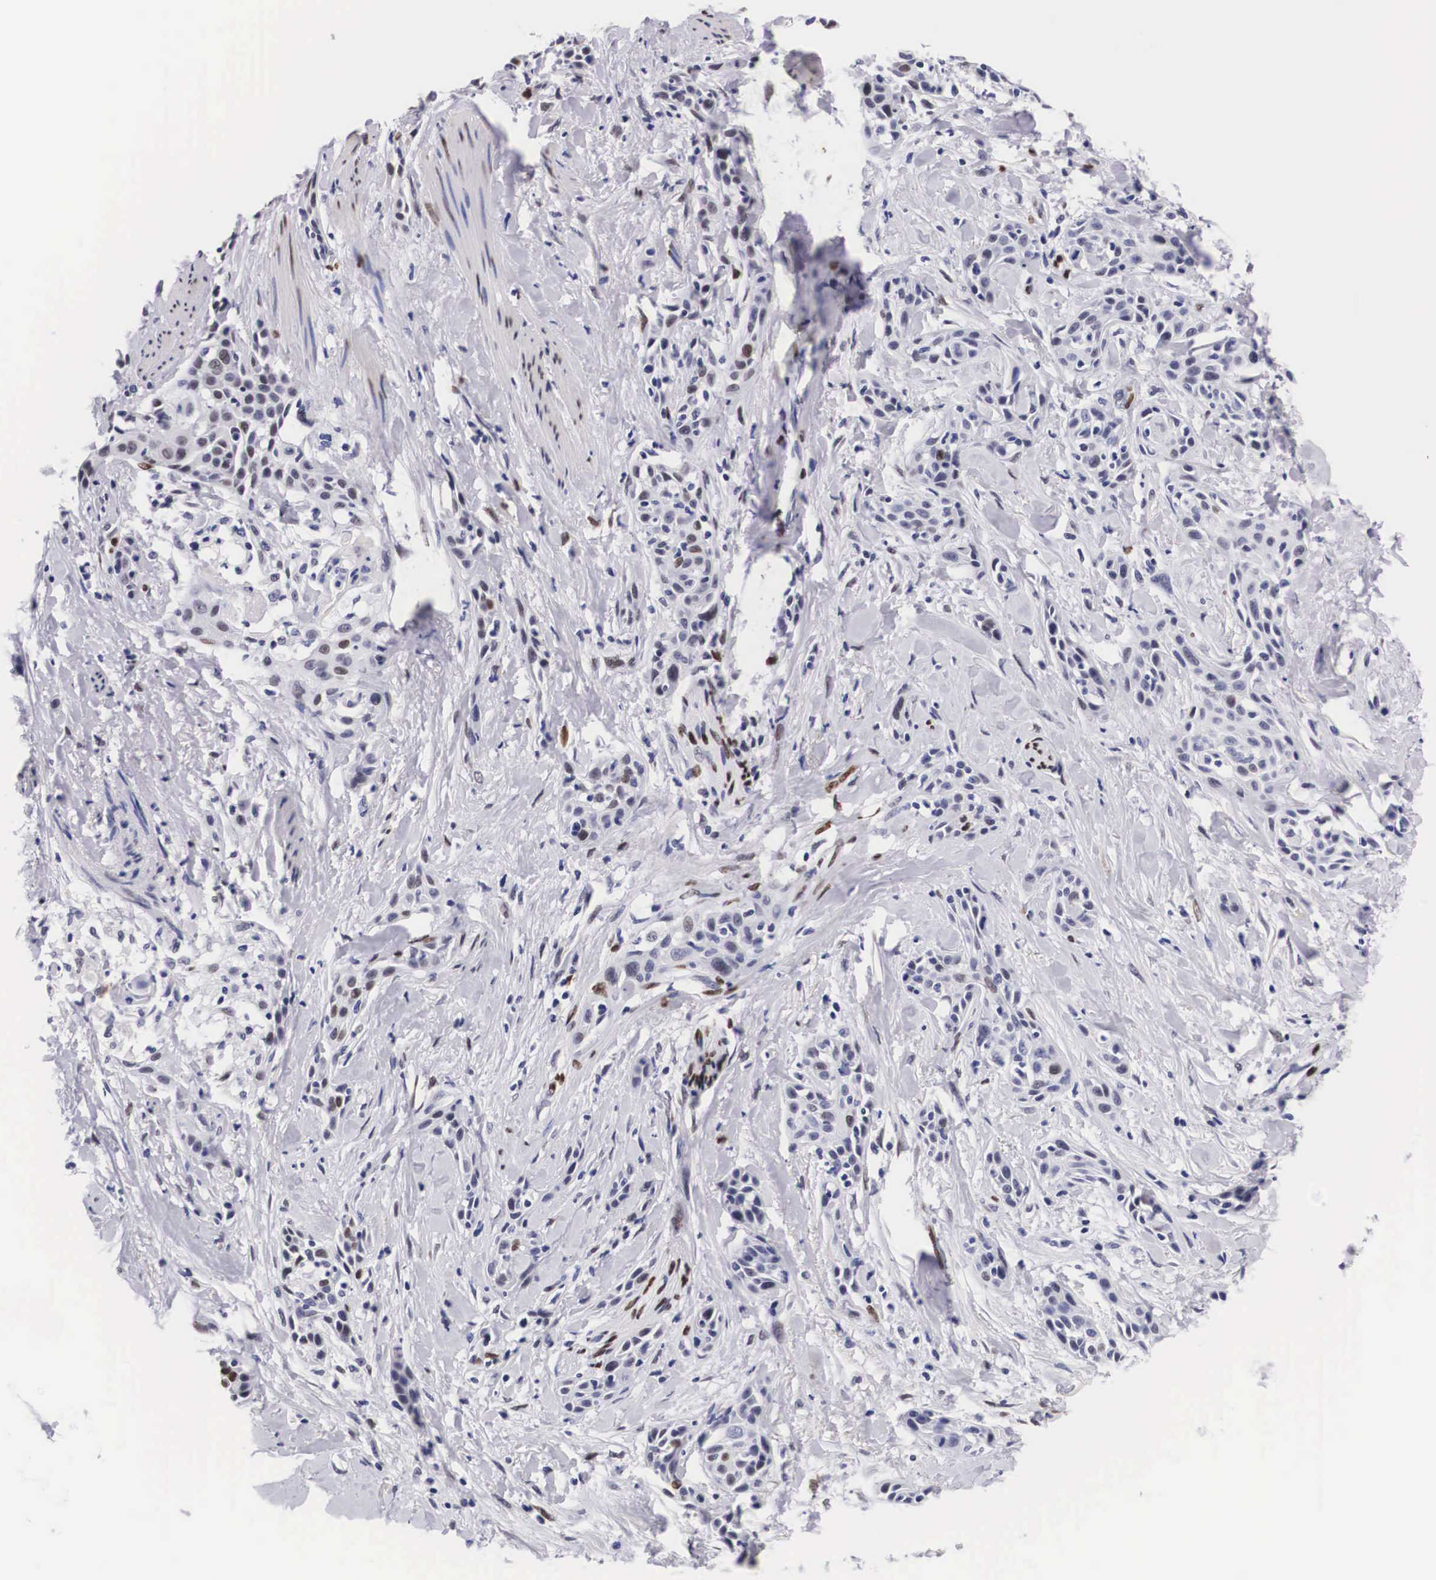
{"staining": {"intensity": "weak", "quantity": "<25%", "location": "nuclear"}, "tissue": "skin cancer", "cell_type": "Tumor cells", "image_type": "cancer", "snomed": [{"axis": "morphology", "description": "Squamous cell carcinoma, NOS"}, {"axis": "topography", "description": "Skin"}, {"axis": "topography", "description": "Anal"}], "caption": "There is no significant expression in tumor cells of squamous cell carcinoma (skin).", "gene": "KHDRBS3", "patient": {"sex": "male", "age": 64}}